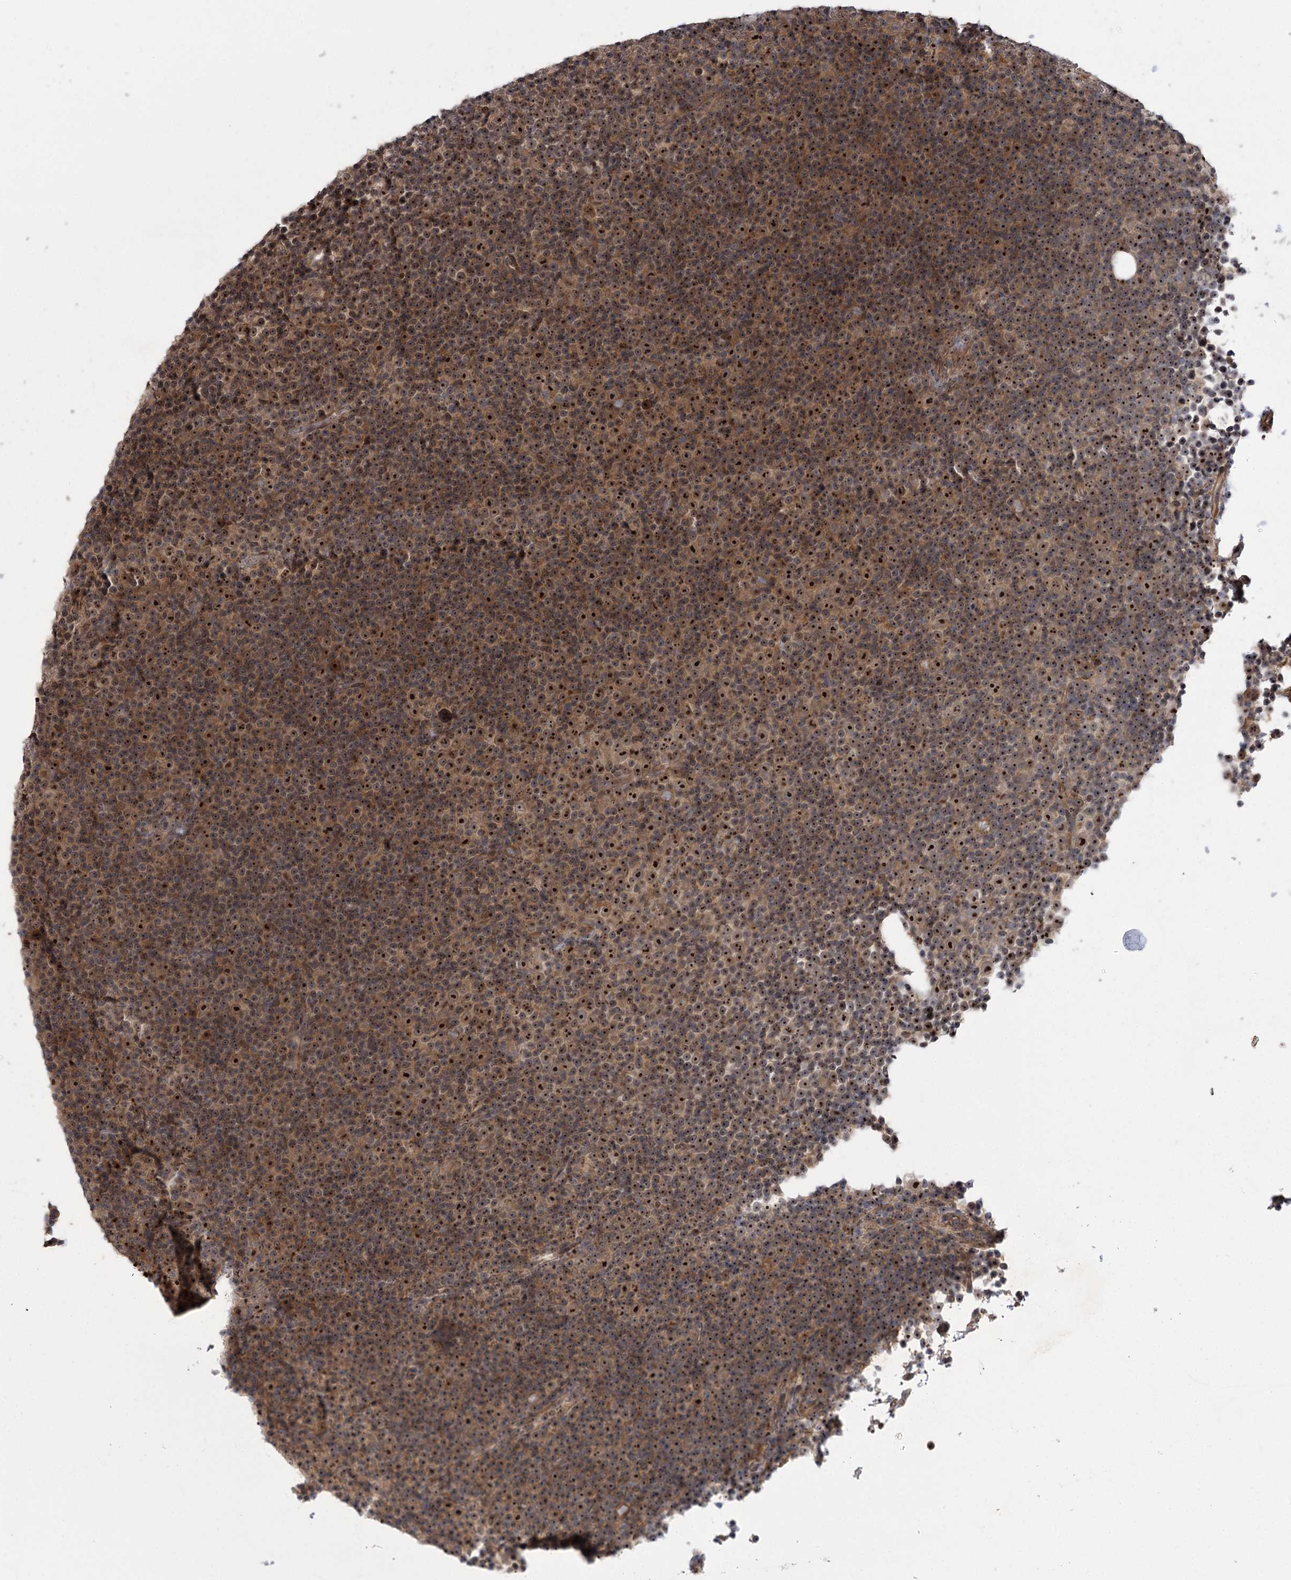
{"staining": {"intensity": "moderate", "quantity": ">75%", "location": "nuclear"}, "tissue": "lymphoma", "cell_type": "Tumor cells", "image_type": "cancer", "snomed": [{"axis": "morphology", "description": "Malignant lymphoma, non-Hodgkin's type, Low grade"}, {"axis": "topography", "description": "Lymph node"}], "caption": "Immunohistochemistry of human lymphoma reveals medium levels of moderate nuclear positivity in about >75% of tumor cells.", "gene": "SERGEF", "patient": {"sex": "female", "age": 67}}